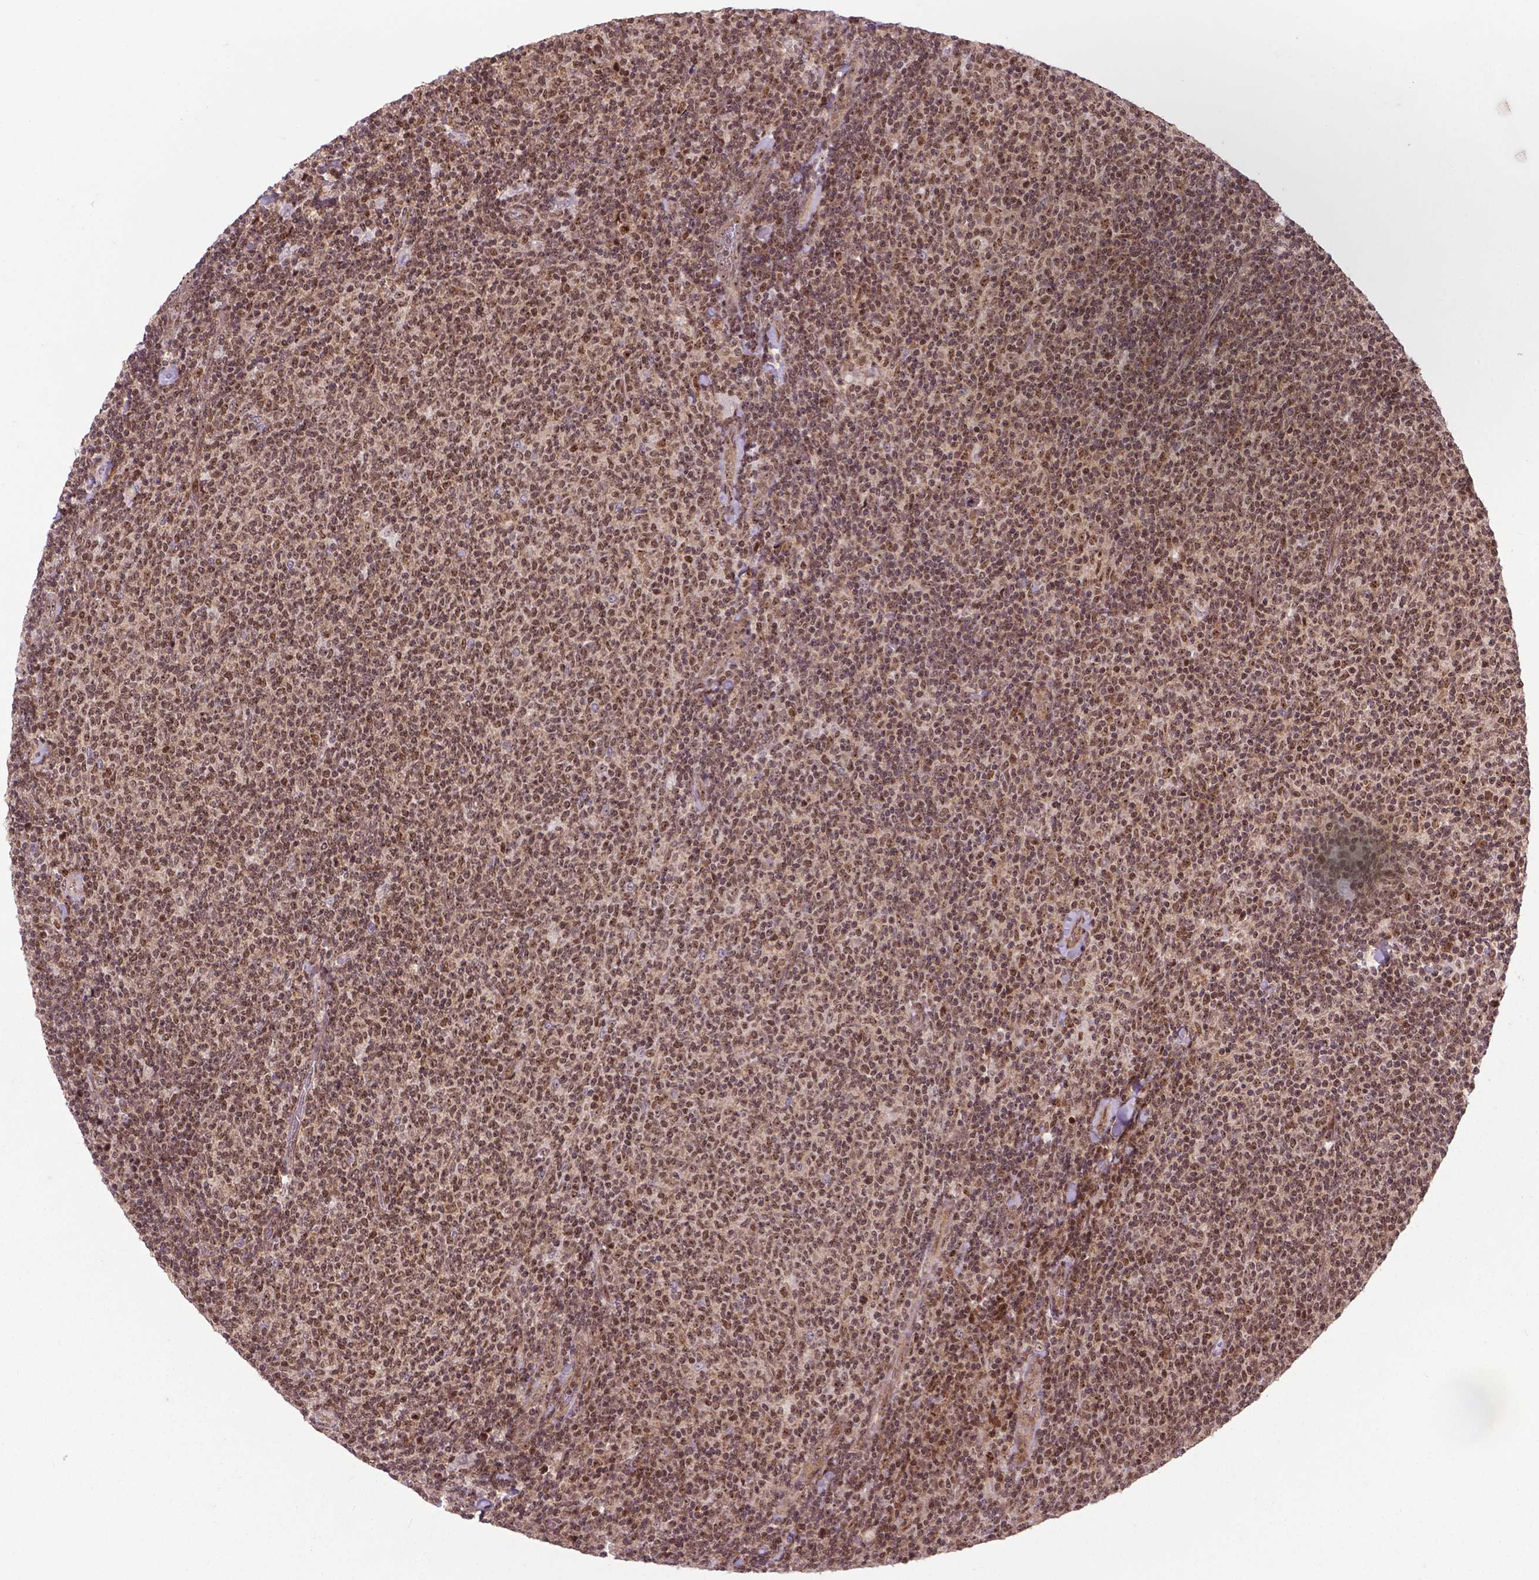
{"staining": {"intensity": "moderate", "quantity": ">75%", "location": "nuclear"}, "tissue": "lymphoma", "cell_type": "Tumor cells", "image_type": "cancer", "snomed": [{"axis": "morphology", "description": "Malignant lymphoma, non-Hodgkin's type, Low grade"}, {"axis": "topography", "description": "Lymph node"}], "caption": "Malignant lymphoma, non-Hodgkin's type (low-grade) tissue demonstrates moderate nuclear staining in approximately >75% of tumor cells (IHC, brightfield microscopy, high magnification).", "gene": "CSNK2A1", "patient": {"sex": "male", "age": 52}}